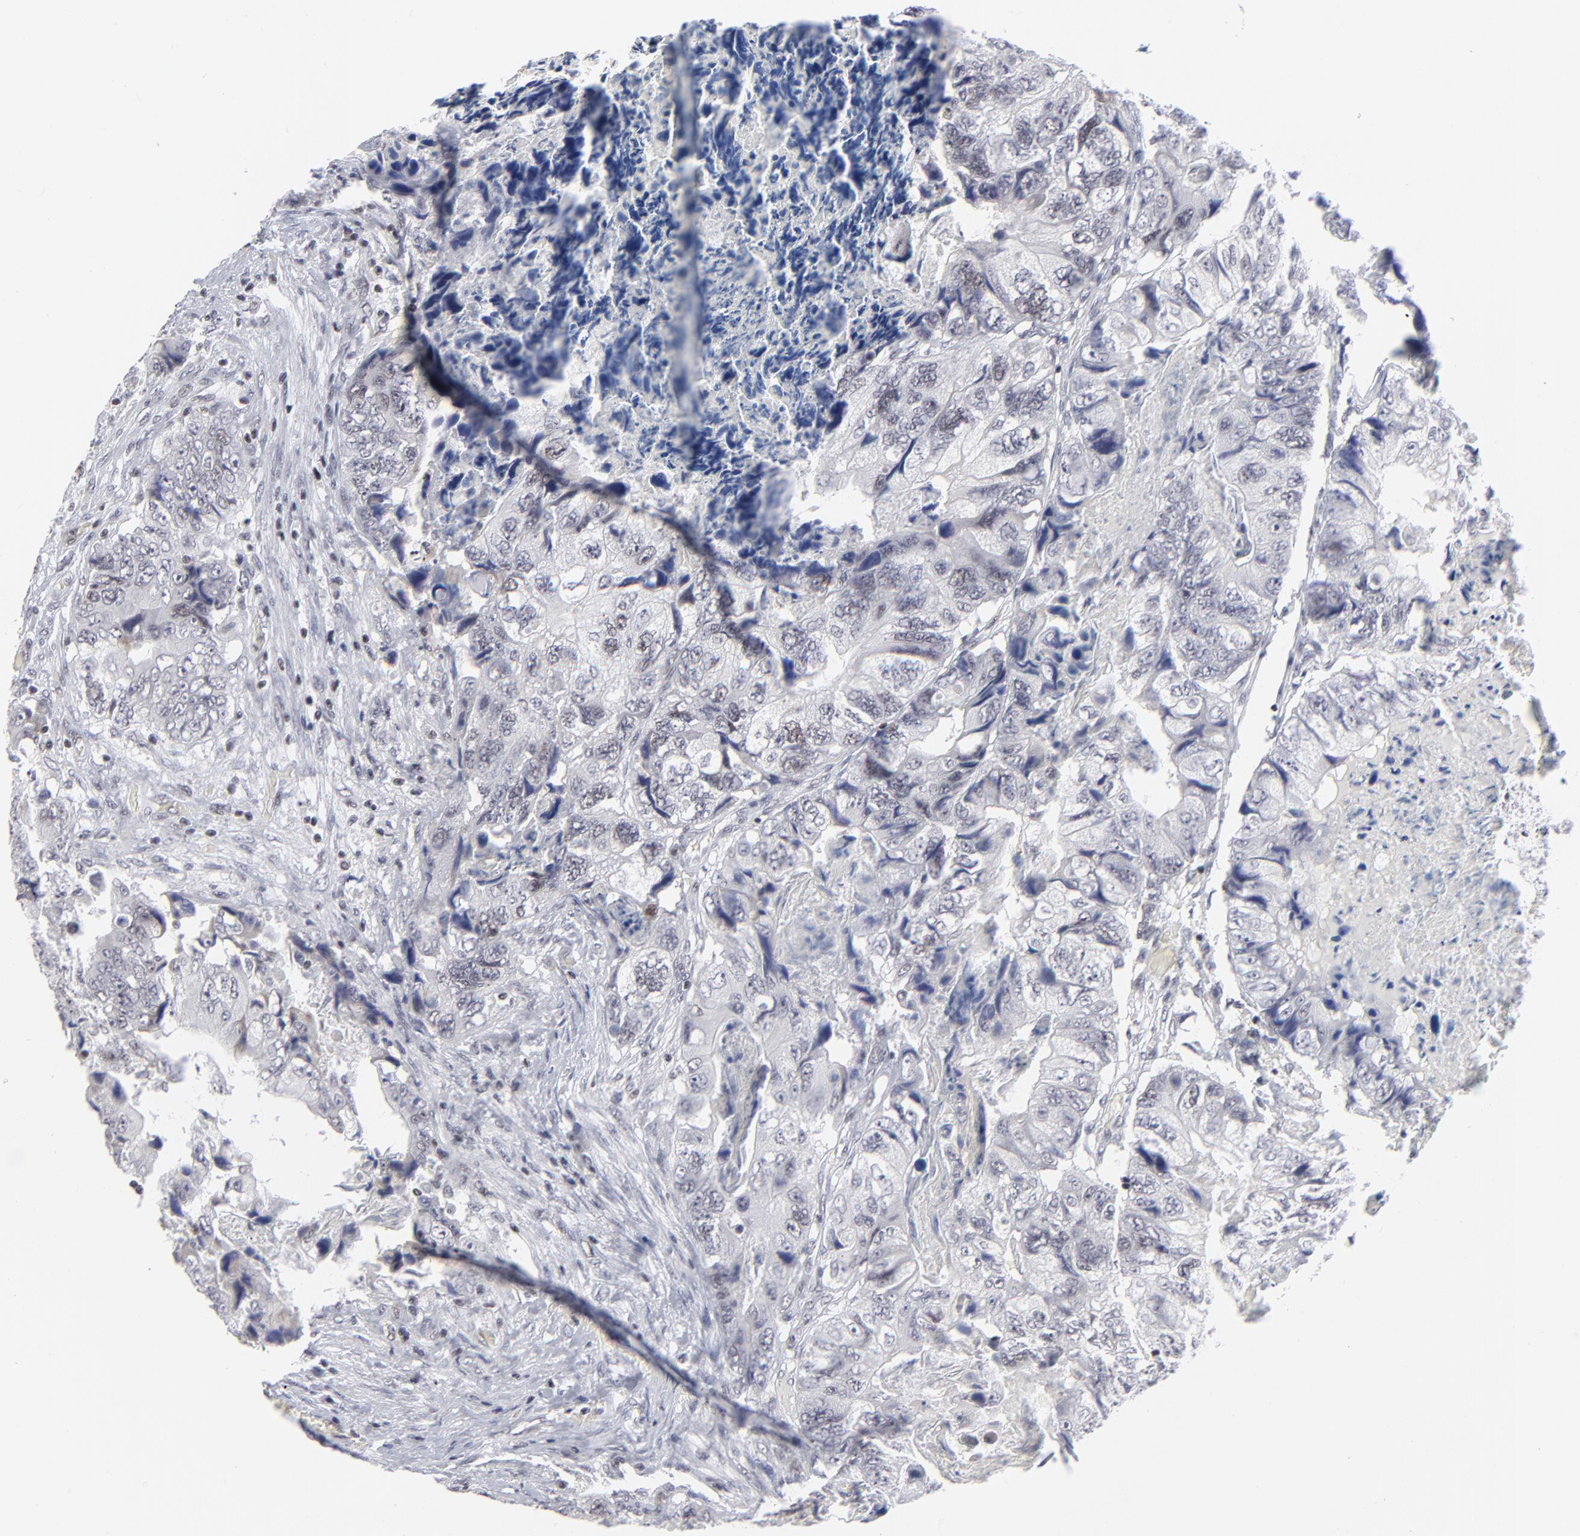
{"staining": {"intensity": "weak", "quantity": "<25%", "location": "nuclear"}, "tissue": "colorectal cancer", "cell_type": "Tumor cells", "image_type": "cancer", "snomed": [{"axis": "morphology", "description": "Adenocarcinoma, NOS"}, {"axis": "topography", "description": "Rectum"}], "caption": "The IHC micrograph has no significant expression in tumor cells of colorectal adenocarcinoma tissue.", "gene": "SP2", "patient": {"sex": "female", "age": 82}}